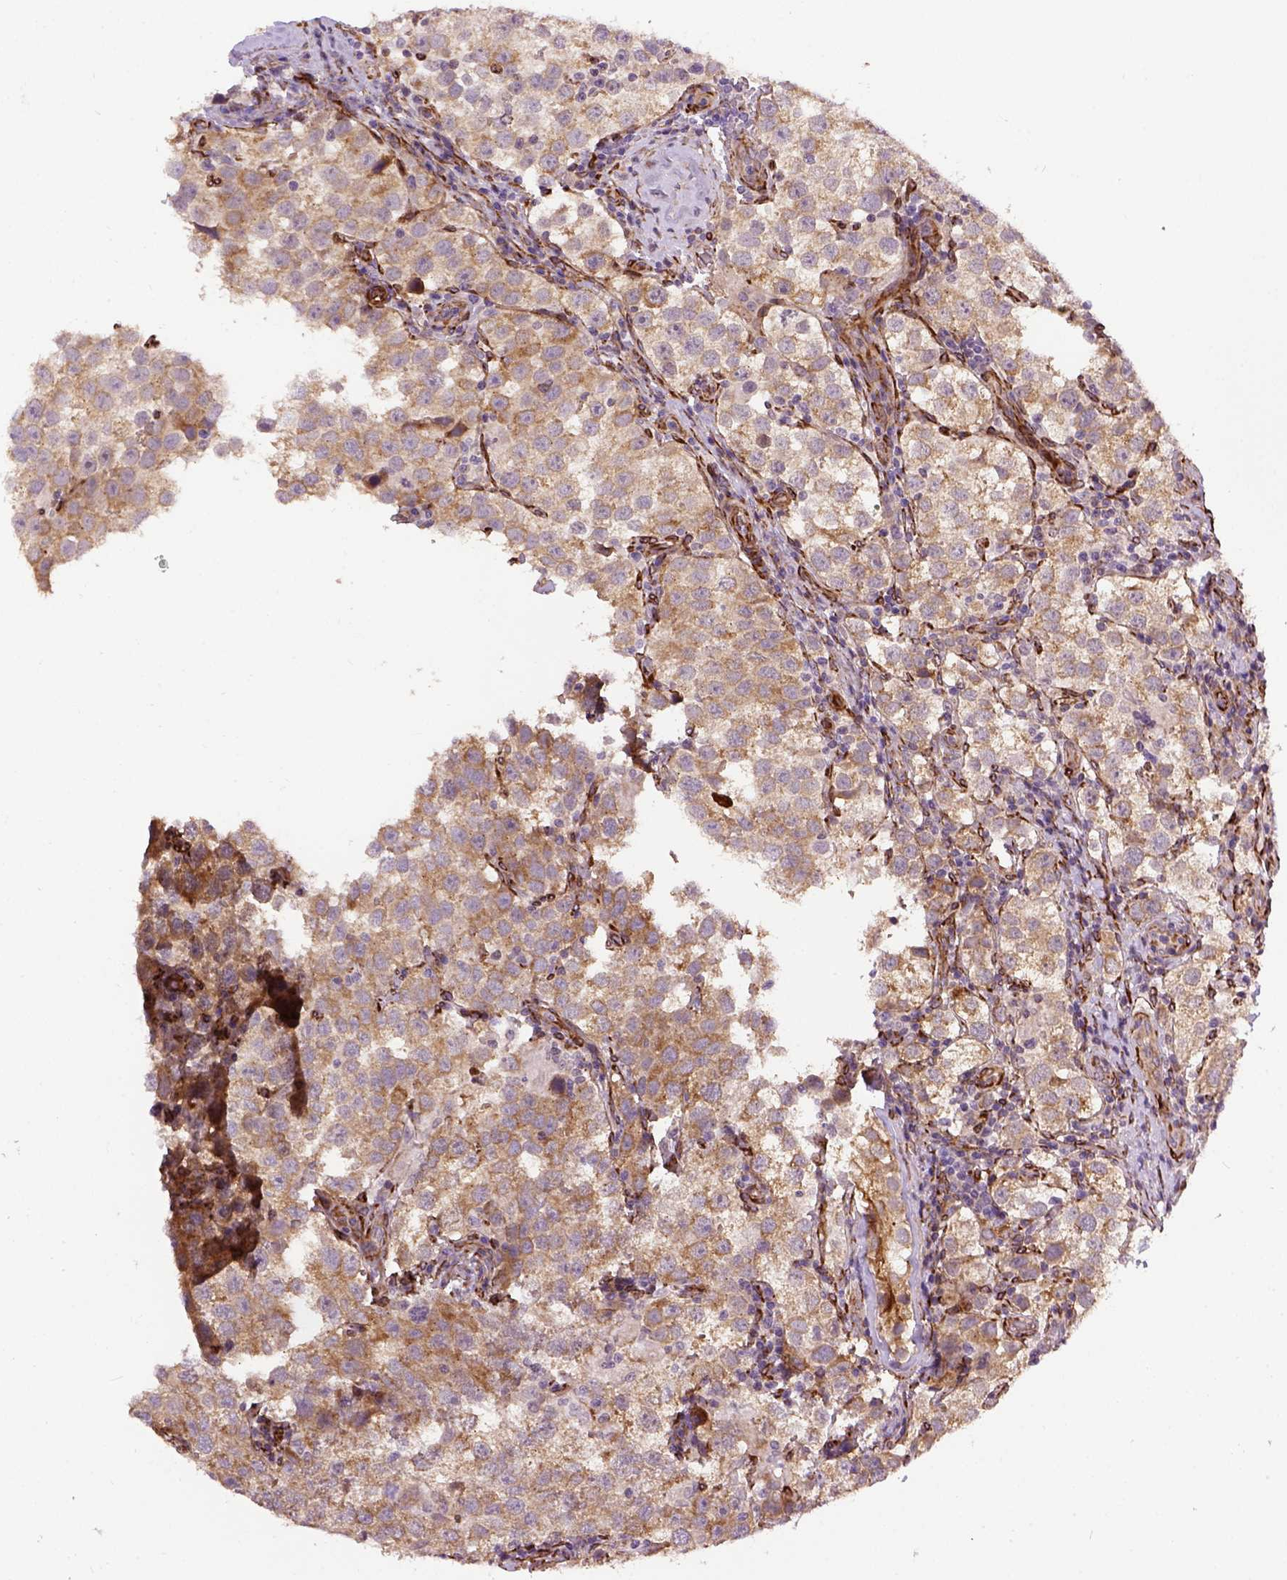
{"staining": {"intensity": "moderate", "quantity": ">75%", "location": "cytoplasmic/membranous"}, "tissue": "testis cancer", "cell_type": "Tumor cells", "image_type": "cancer", "snomed": [{"axis": "morphology", "description": "Seminoma, NOS"}, {"axis": "topography", "description": "Testis"}], "caption": "Approximately >75% of tumor cells in human testis cancer (seminoma) demonstrate moderate cytoplasmic/membranous protein staining as visualized by brown immunohistochemical staining.", "gene": "KAZN", "patient": {"sex": "male", "age": 37}}